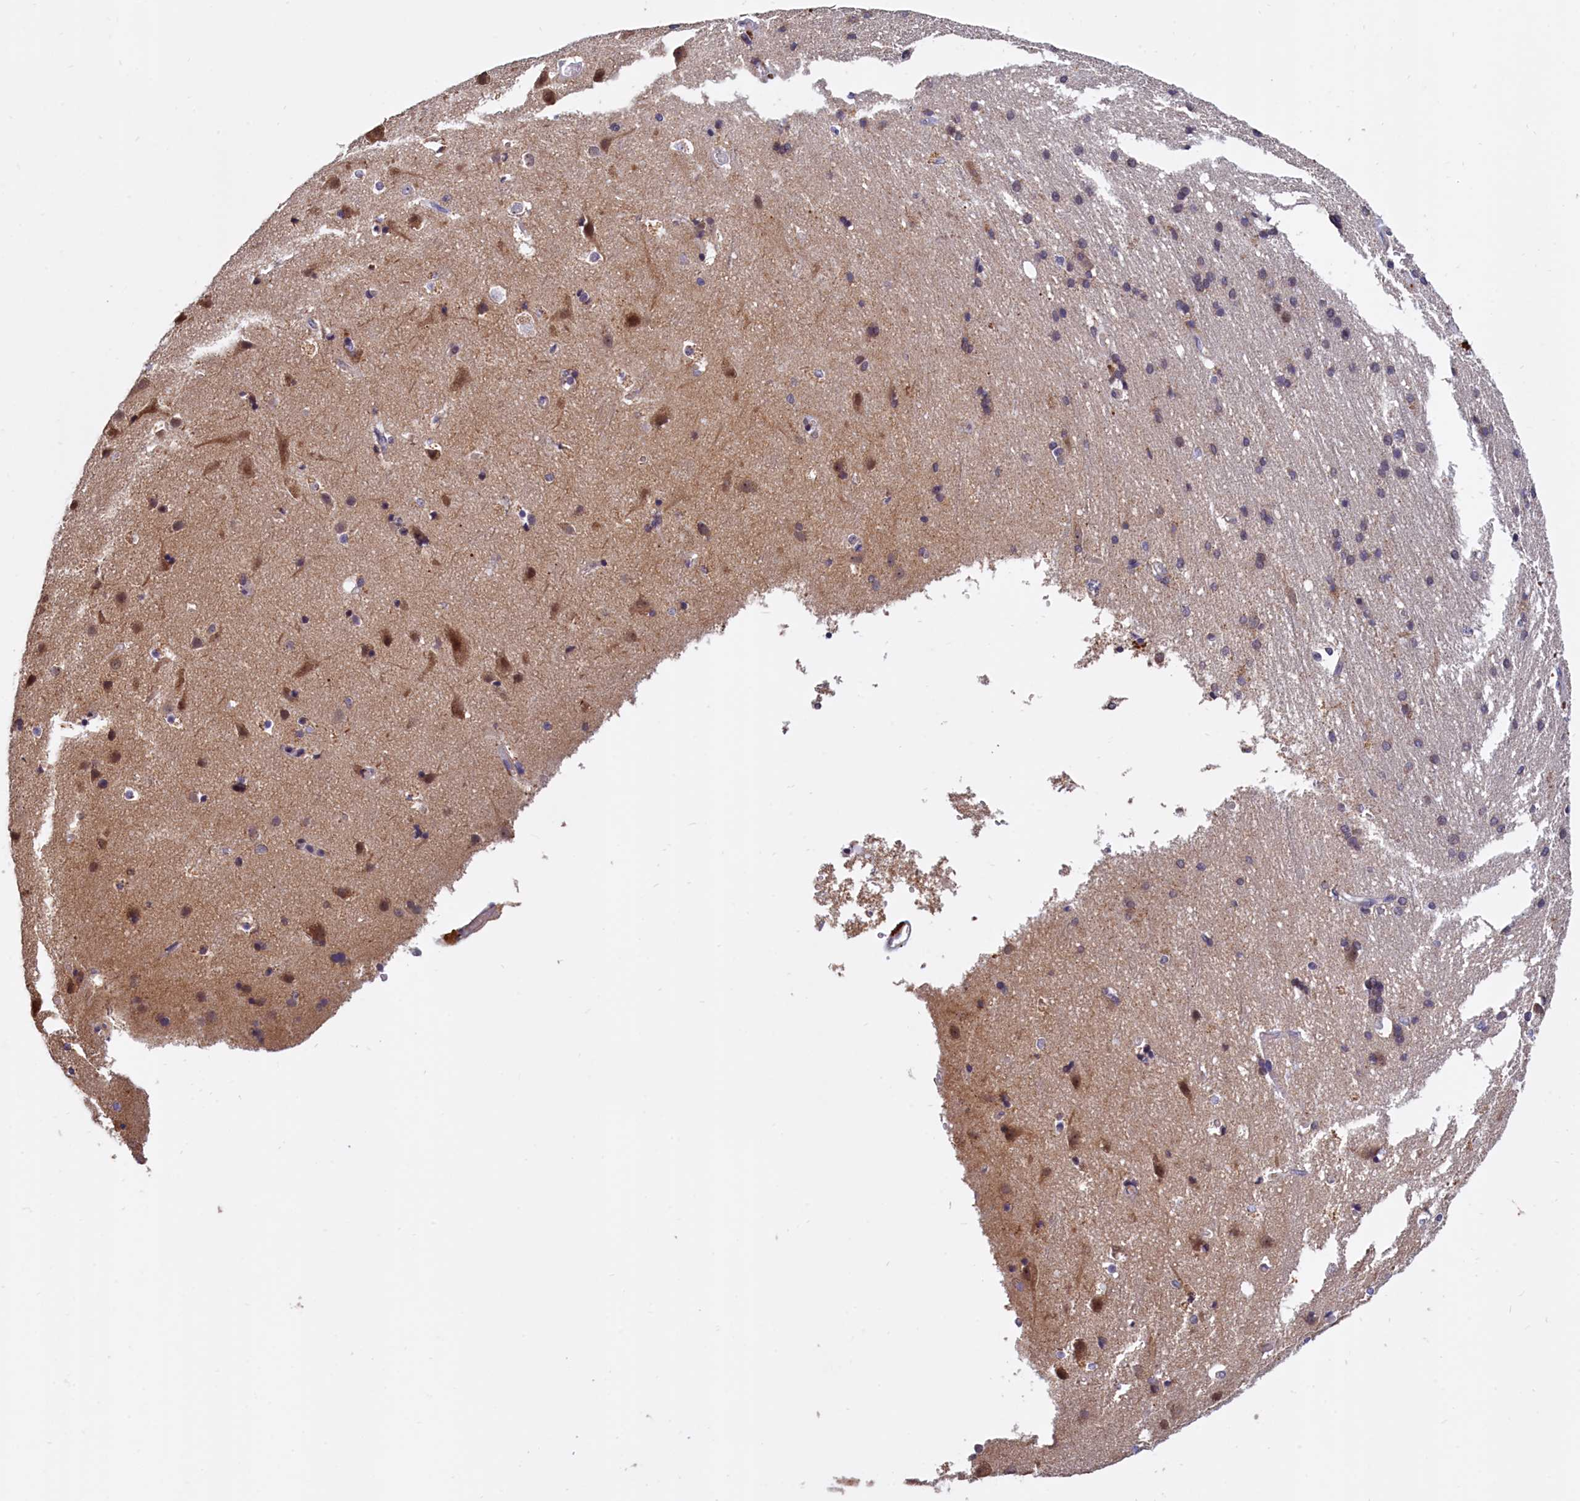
{"staining": {"intensity": "moderate", "quantity": "<25%", "location": "cytoplasmic/membranous"}, "tissue": "cerebral cortex", "cell_type": "Endothelial cells", "image_type": "normal", "snomed": [{"axis": "morphology", "description": "Normal tissue, NOS"}, {"axis": "topography", "description": "Cerebral cortex"}], "caption": "Brown immunohistochemical staining in unremarkable cerebral cortex shows moderate cytoplasmic/membranous positivity in about <25% of endothelial cells. (IHC, brightfield microscopy, high magnification).", "gene": "EPB41L4B", "patient": {"sex": "male", "age": 54}}